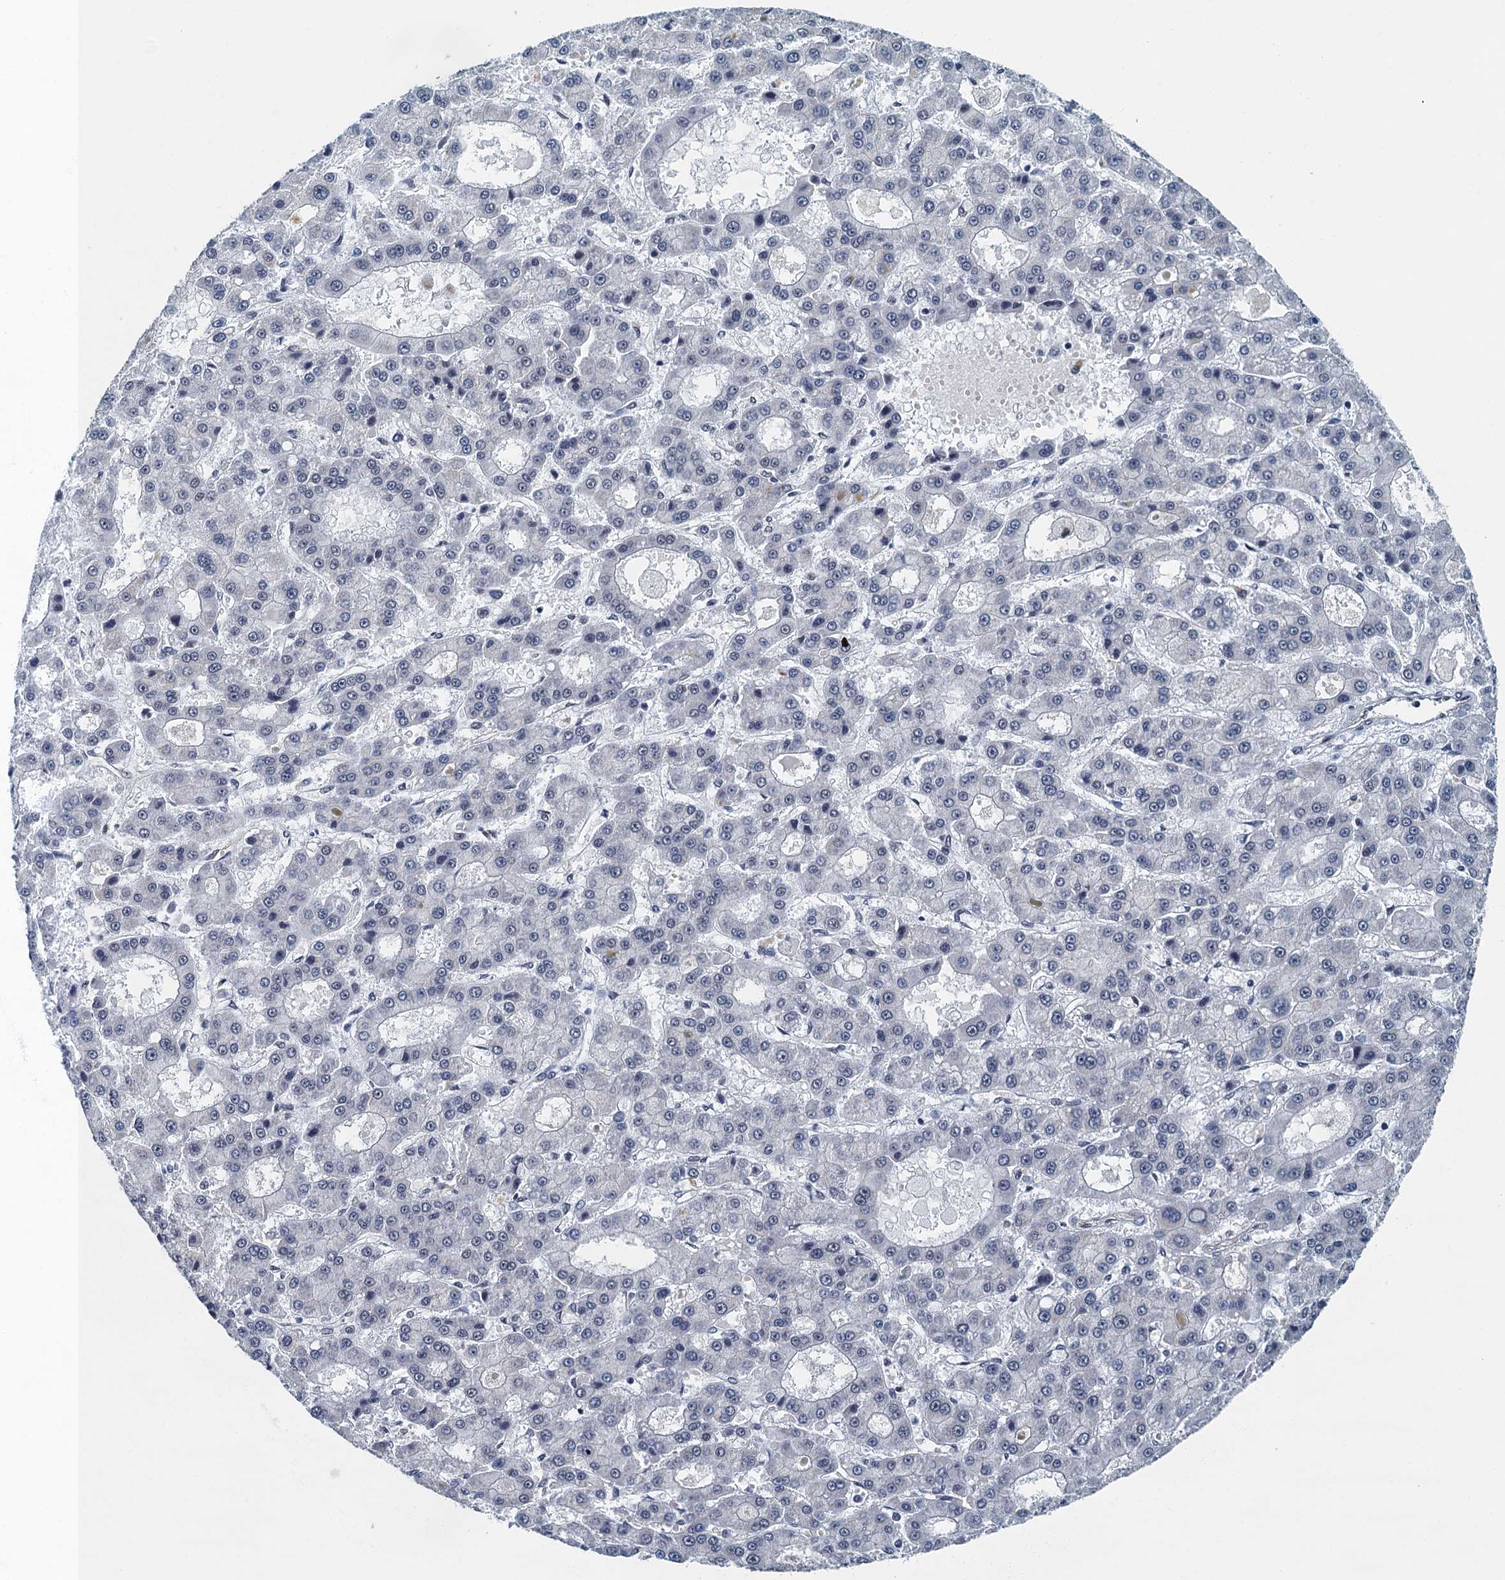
{"staining": {"intensity": "negative", "quantity": "none", "location": "none"}, "tissue": "liver cancer", "cell_type": "Tumor cells", "image_type": "cancer", "snomed": [{"axis": "morphology", "description": "Carcinoma, Hepatocellular, NOS"}, {"axis": "topography", "description": "Liver"}], "caption": "Human liver hepatocellular carcinoma stained for a protein using IHC reveals no staining in tumor cells.", "gene": "GADL1", "patient": {"sex": "male", "age": 70}}